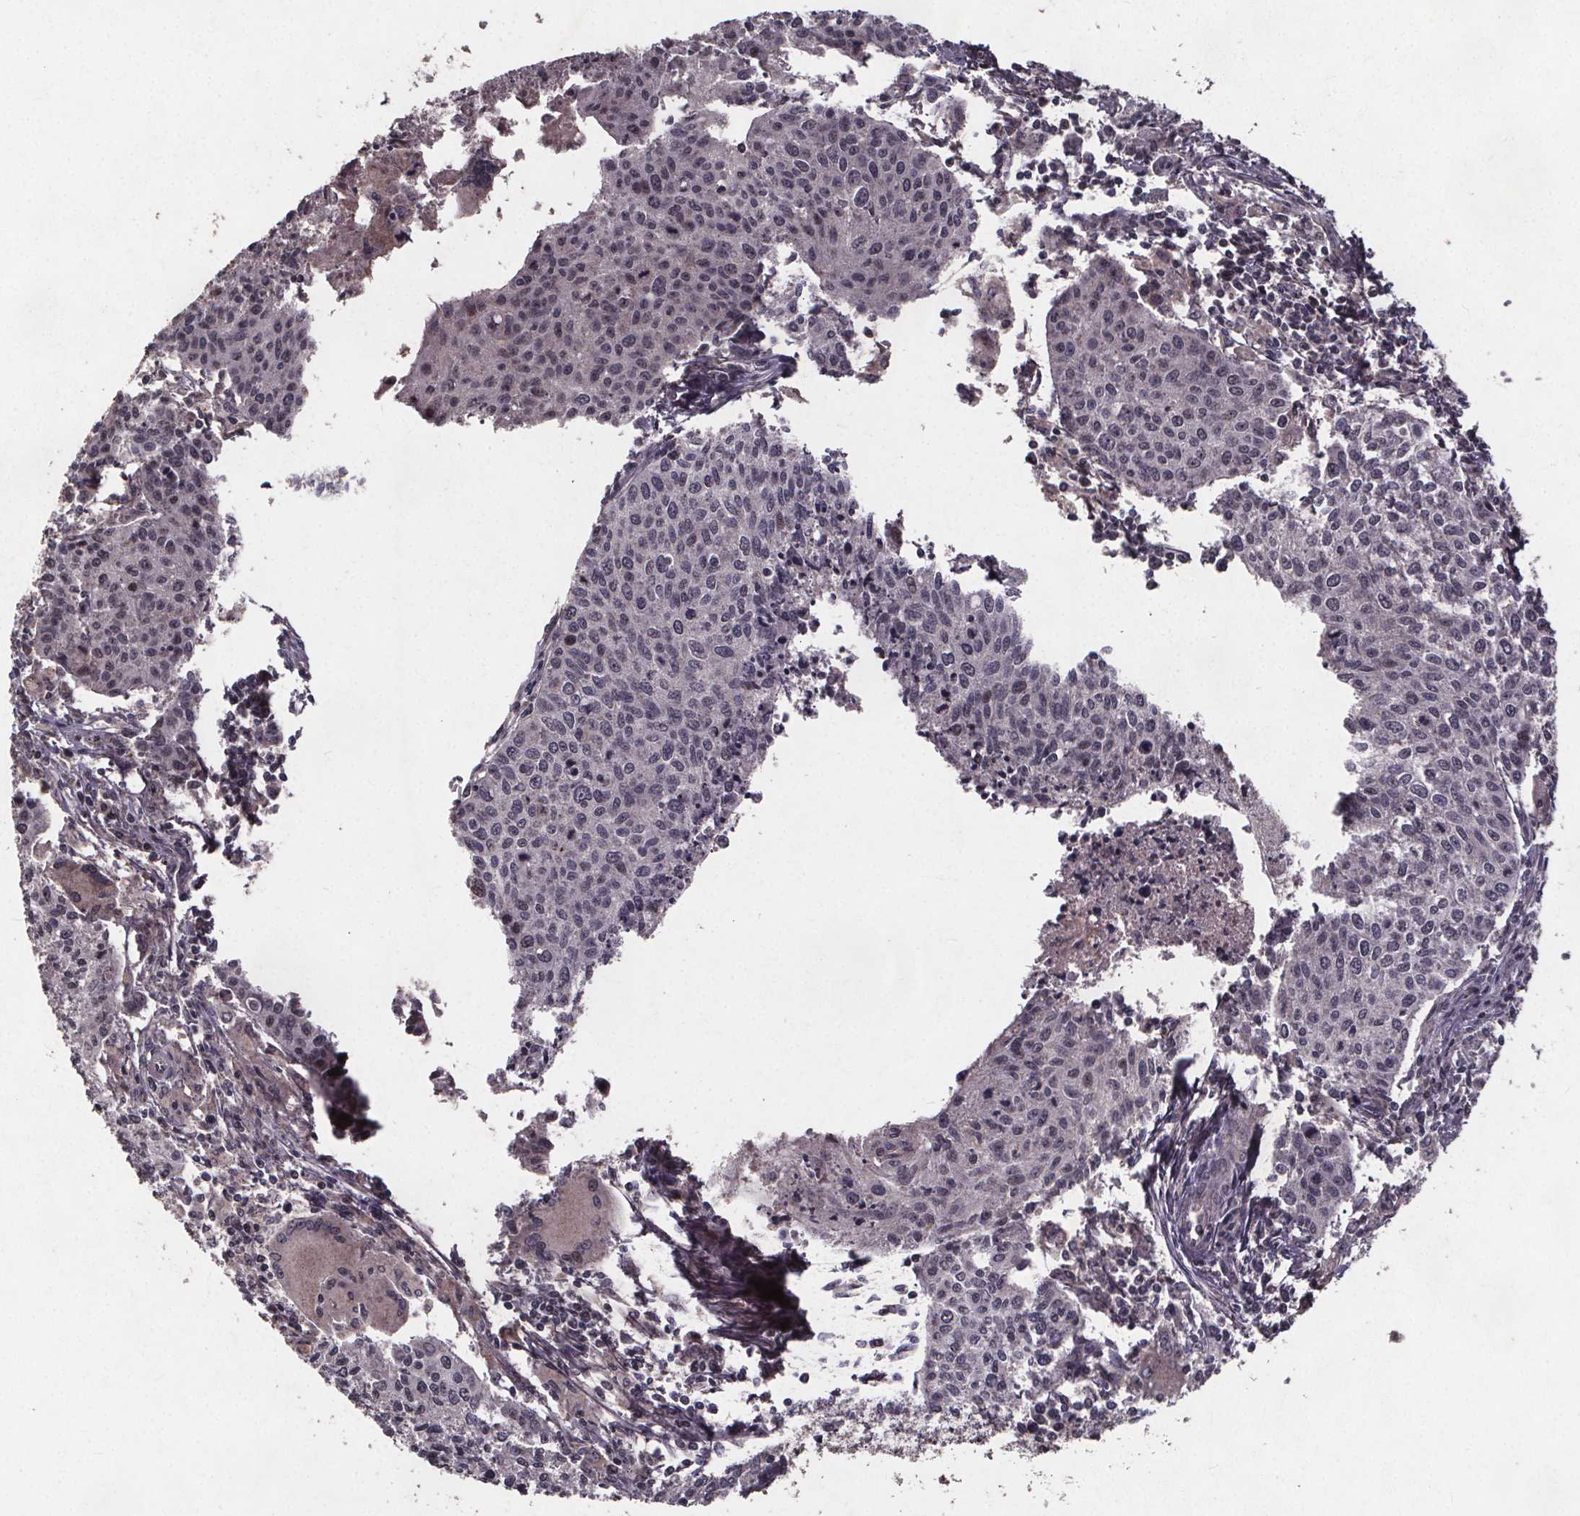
{"staining": {"intensity": "negative", "quantity": "none", "location": "none"}, "tissue": "cervical cancer", "cell_type": "Tumor cells", "image_type": "cancer", "snomed": [{"axis": "morphology", "description": "Squamous cell carcinoma, NOS"}, {"axis": "topography", "description": "Cervix"}], "caption": "Immunohistochemical staining of cervical squamous cell carcinoma displays no significant expression in tumor cells. The staining is performed using DAB (3,3'-diaminobenzidine) brown chromogen with nuclei counter-stained in using hematoxylin.", "gene": "GPX3", "patient": {"sex": "female", "age": 38}}